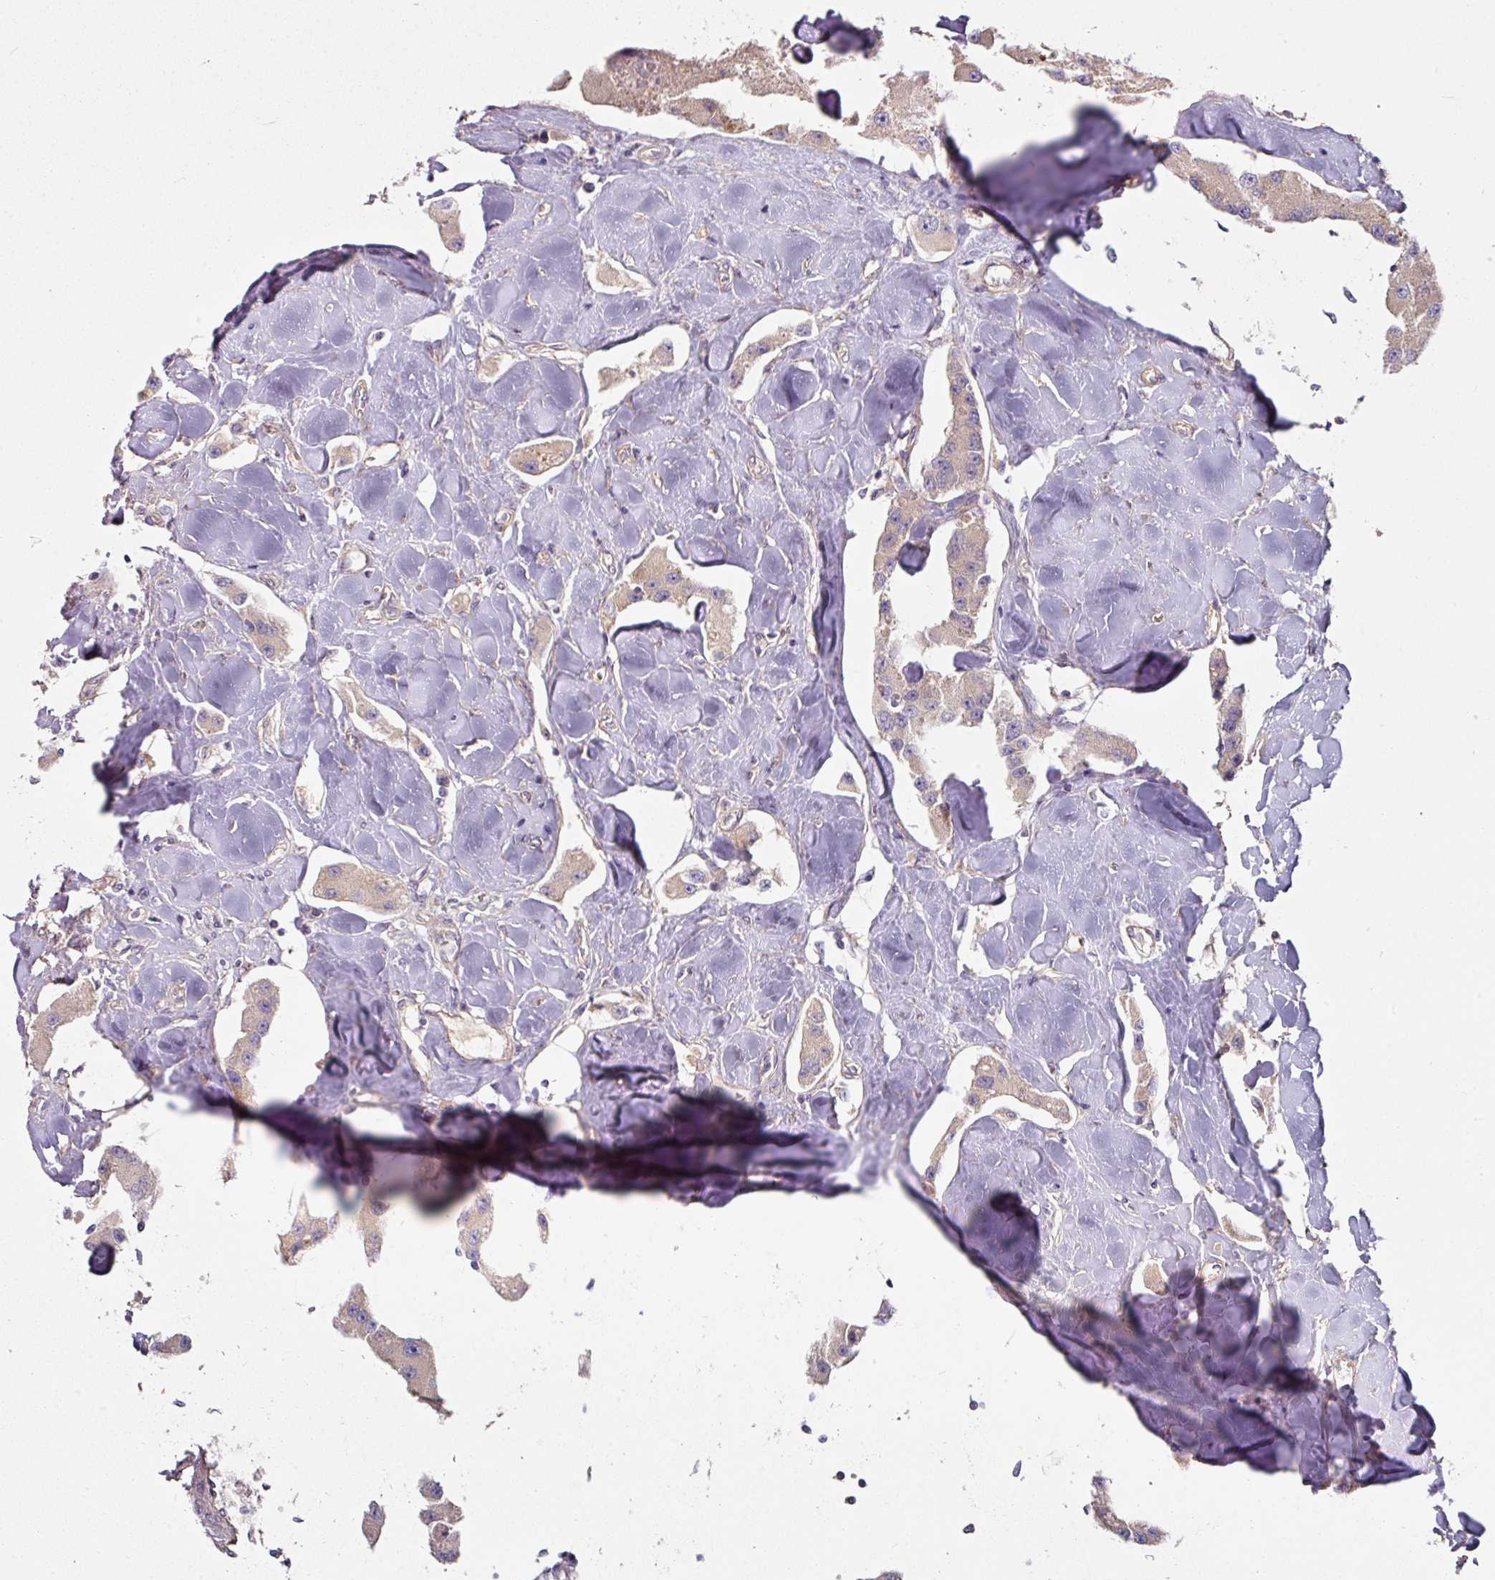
{"staining": {"intensity": "negative", "quantity": "none", "location": "none"}, "tissue": "carcinoid", "cell_type": "Tumor cells", "image_type": "cancer", "snomed": [{"axis": "morphology", "description": "Carcinoid, malignant, NOS"}, {"axis": "topography", "description": "Pancreas"}], "caption": "High magnification brightfield microscopy of carcinoid stained with DAB (3,3'-diaminobenzidine) (brown) and counterstained with hematoxylin (blue): tumor cells show no significant expression. The staining was performed using DAB (3,3'-diaminobenzidine) to visualize the protein expression in brown, while the nuclei were stained in blue with hematoxylin (Magnification: 20x).", "gene": "C4orf48", "patient": {"sex": "male", "age": 41}}